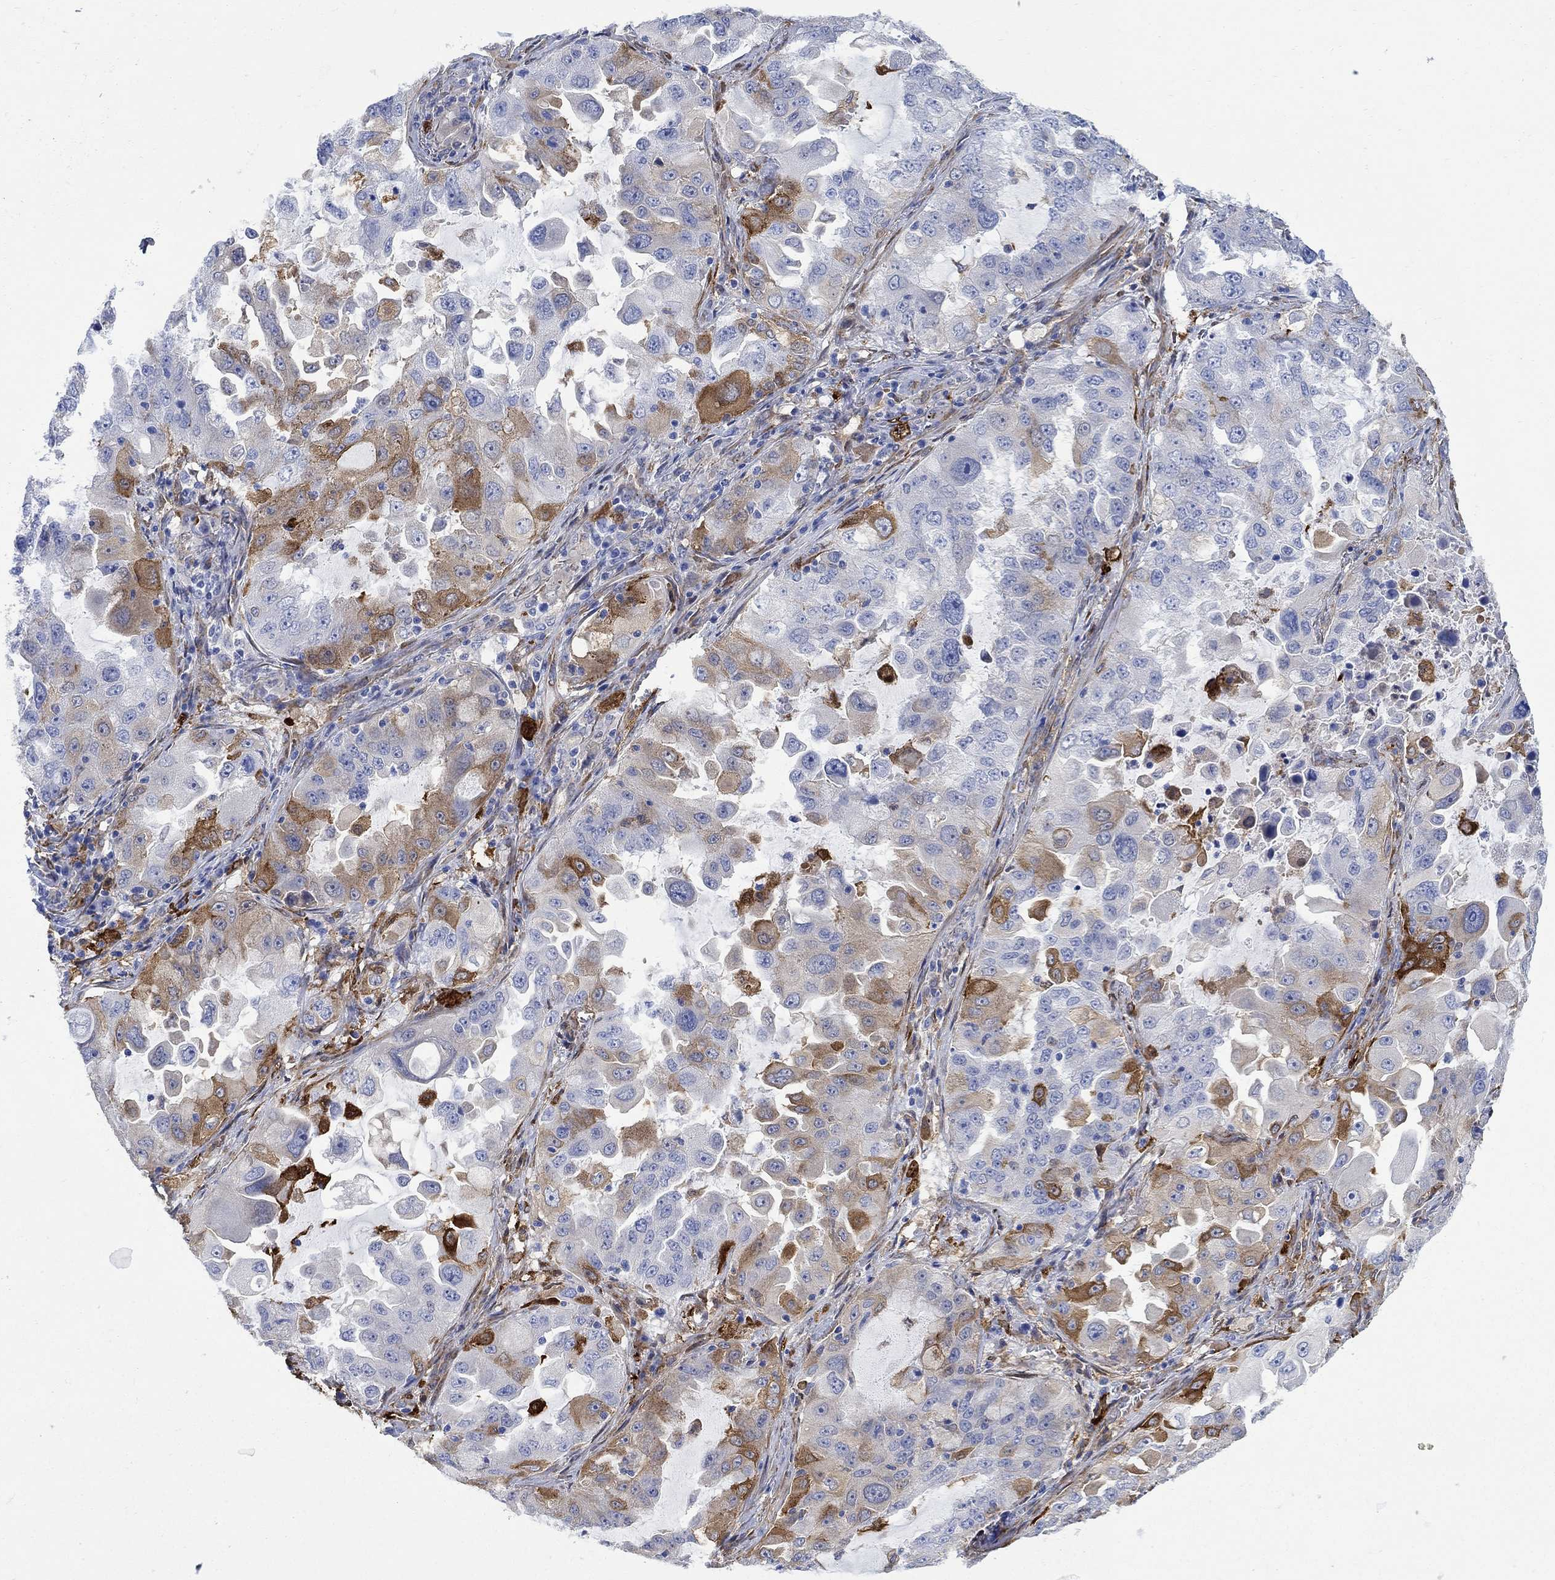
{"staining": {"intensity": "strong", "quantity": "<25%", "location": "cytoplasmic/membranous"}, "tissue": "lung cancer", "cell_type": "Tumor cells", "image_type": "cancer", "snomed": [{"axis": "morphology", "description": "Adenocarcinoma, NOS"}, {"axis": "topography", "description": "Lung"}], "caption": "Human lung adenocarcinoma stained for a protein (brown) shows strong cytoplasmic/membranous positive positivity in about <25% of tumor cells.", "gene": "TGM2", "patient": {"sex": "female", "age": 61}}